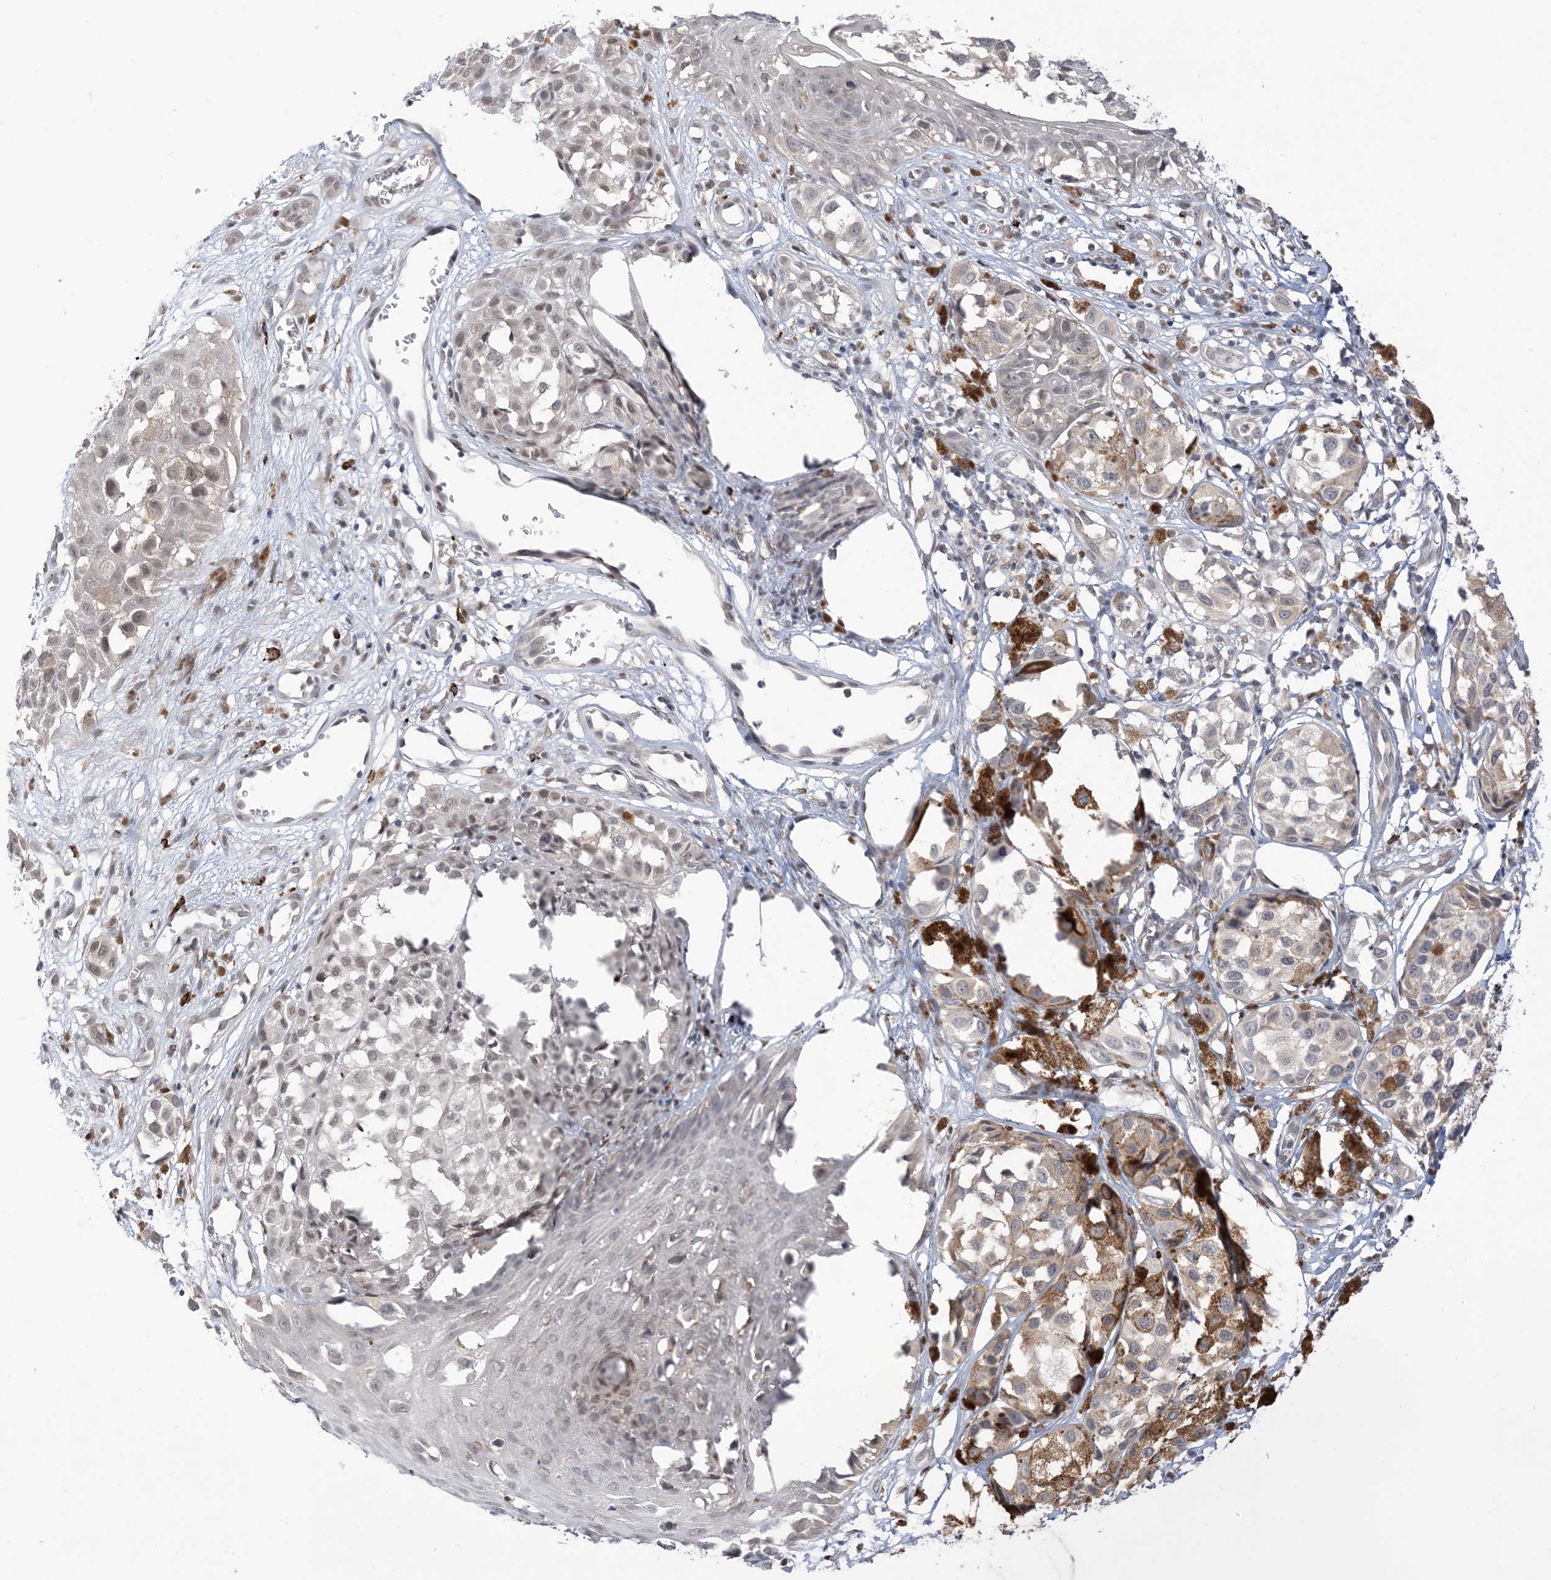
{"staining": {"intensity": "negative", "quantity": "none", "location": "none"}, "tissue": "melanoma", "cell_type": "Tumor cells", "image_type": "cancer", "snomed": [{"axis": "morphology", "description": "Malignant melanoma, NOS"}, {"axis": "topography", "description": "Skin of leg"}], "caption": "This is a photomicrograph of immunohistochemistry (IHC) staining of malignant melanoma, which shows no positivity in tumor cells.", "gene": "RANBP9", "patient": {"sex": "female", "age": 72}}